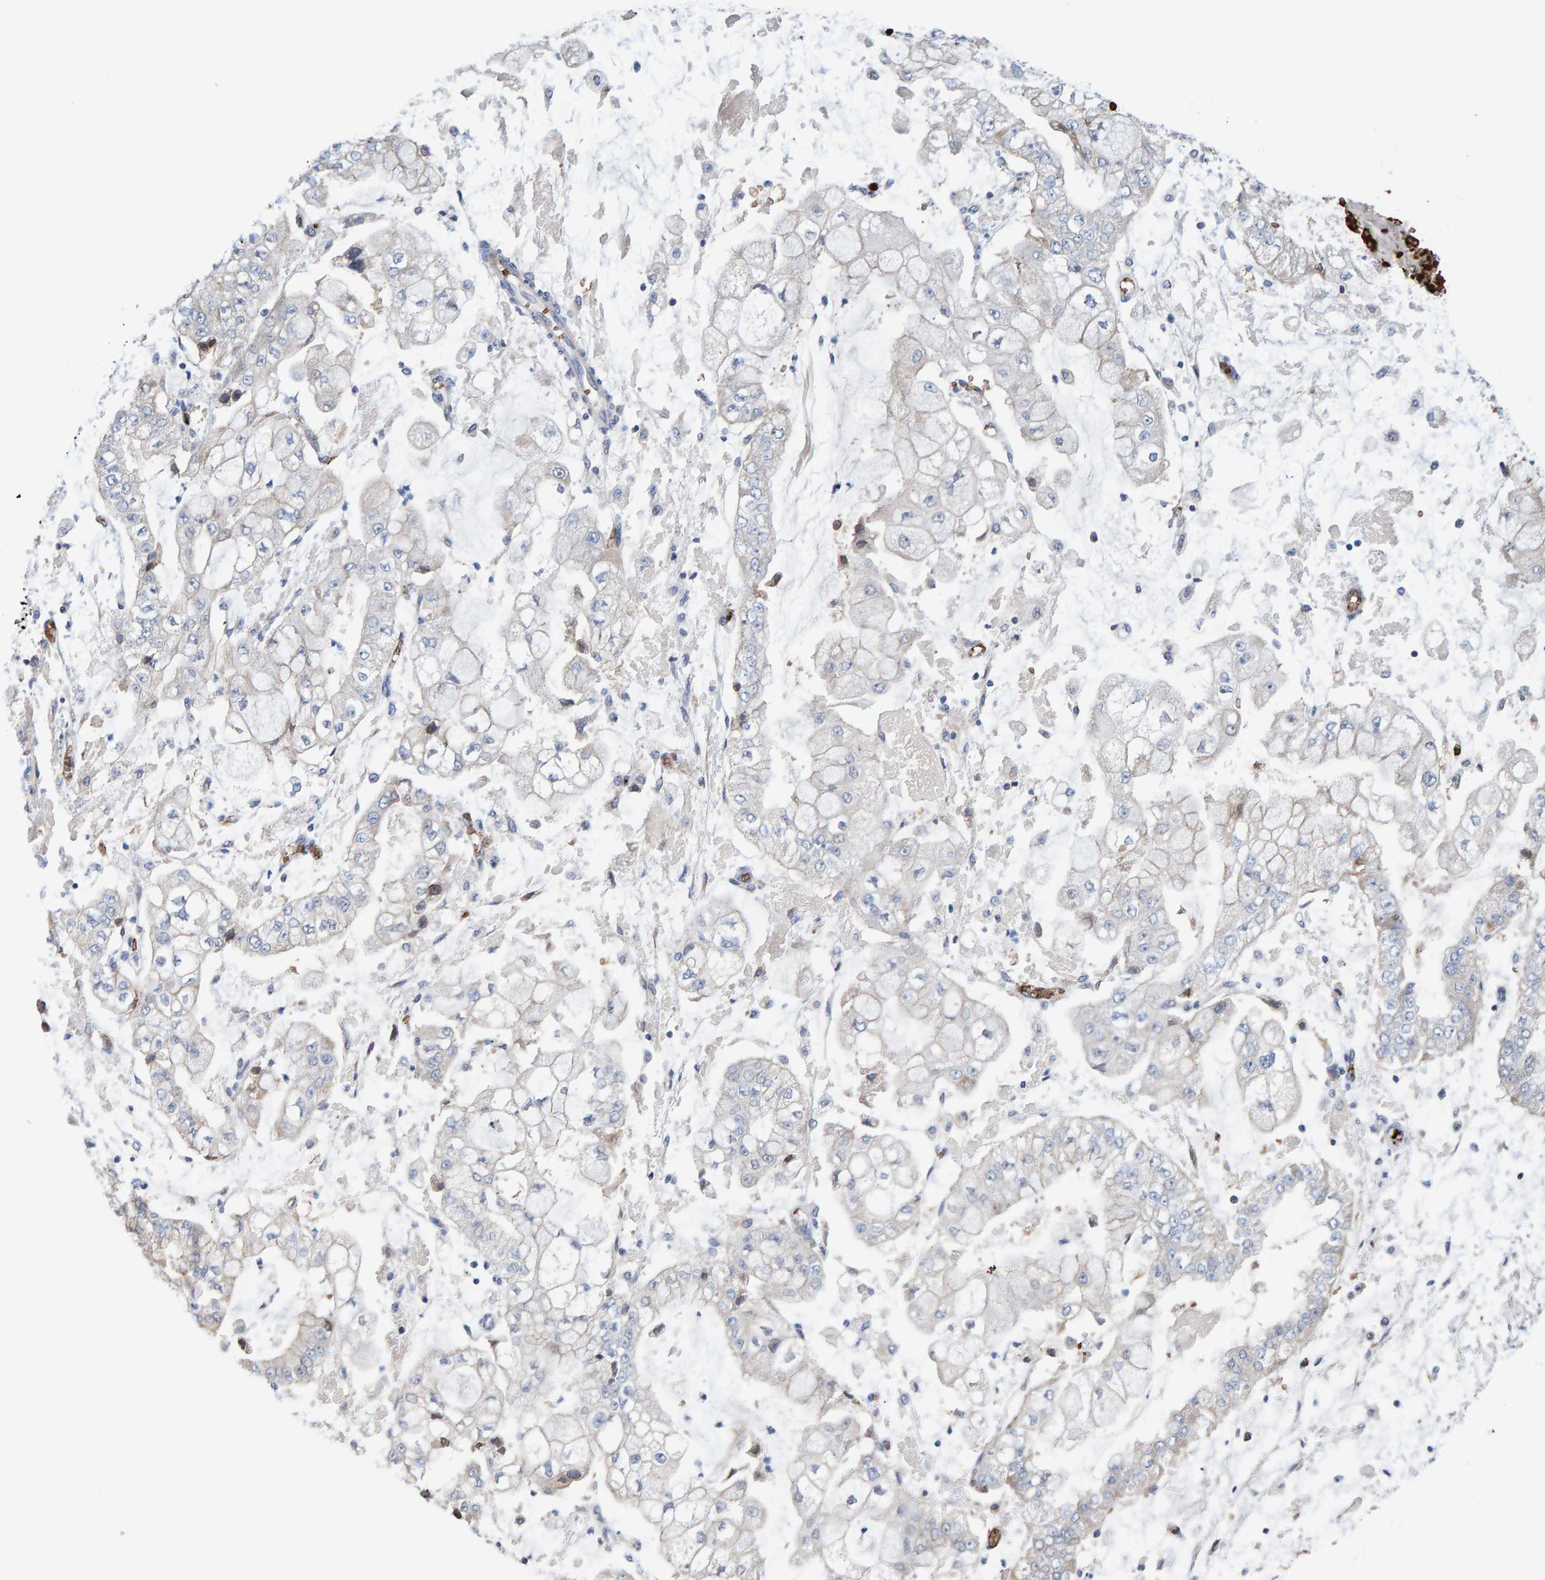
{"staining": {"intensity": "weak", "quantity": "25%-75%", "location": "cytoplasmic/membranous"}, "tissue": "stomach cancer", "cell_type": "Tumor cells", "image_type": "cancer", "snomed": [{"axis": "morphology", "description": "Adenocarcinoma, NOS"}, {"axis": "topography", "description": "Stomach"}], "caption": "This image displays IHC staining of stomach adenocarcinoma, with low weak cytoplasmic/membranous staining in about 25%-75% of tumor cells.", "gene": "VPS9D1", "patient": {"sex": "male", "age": 76}}